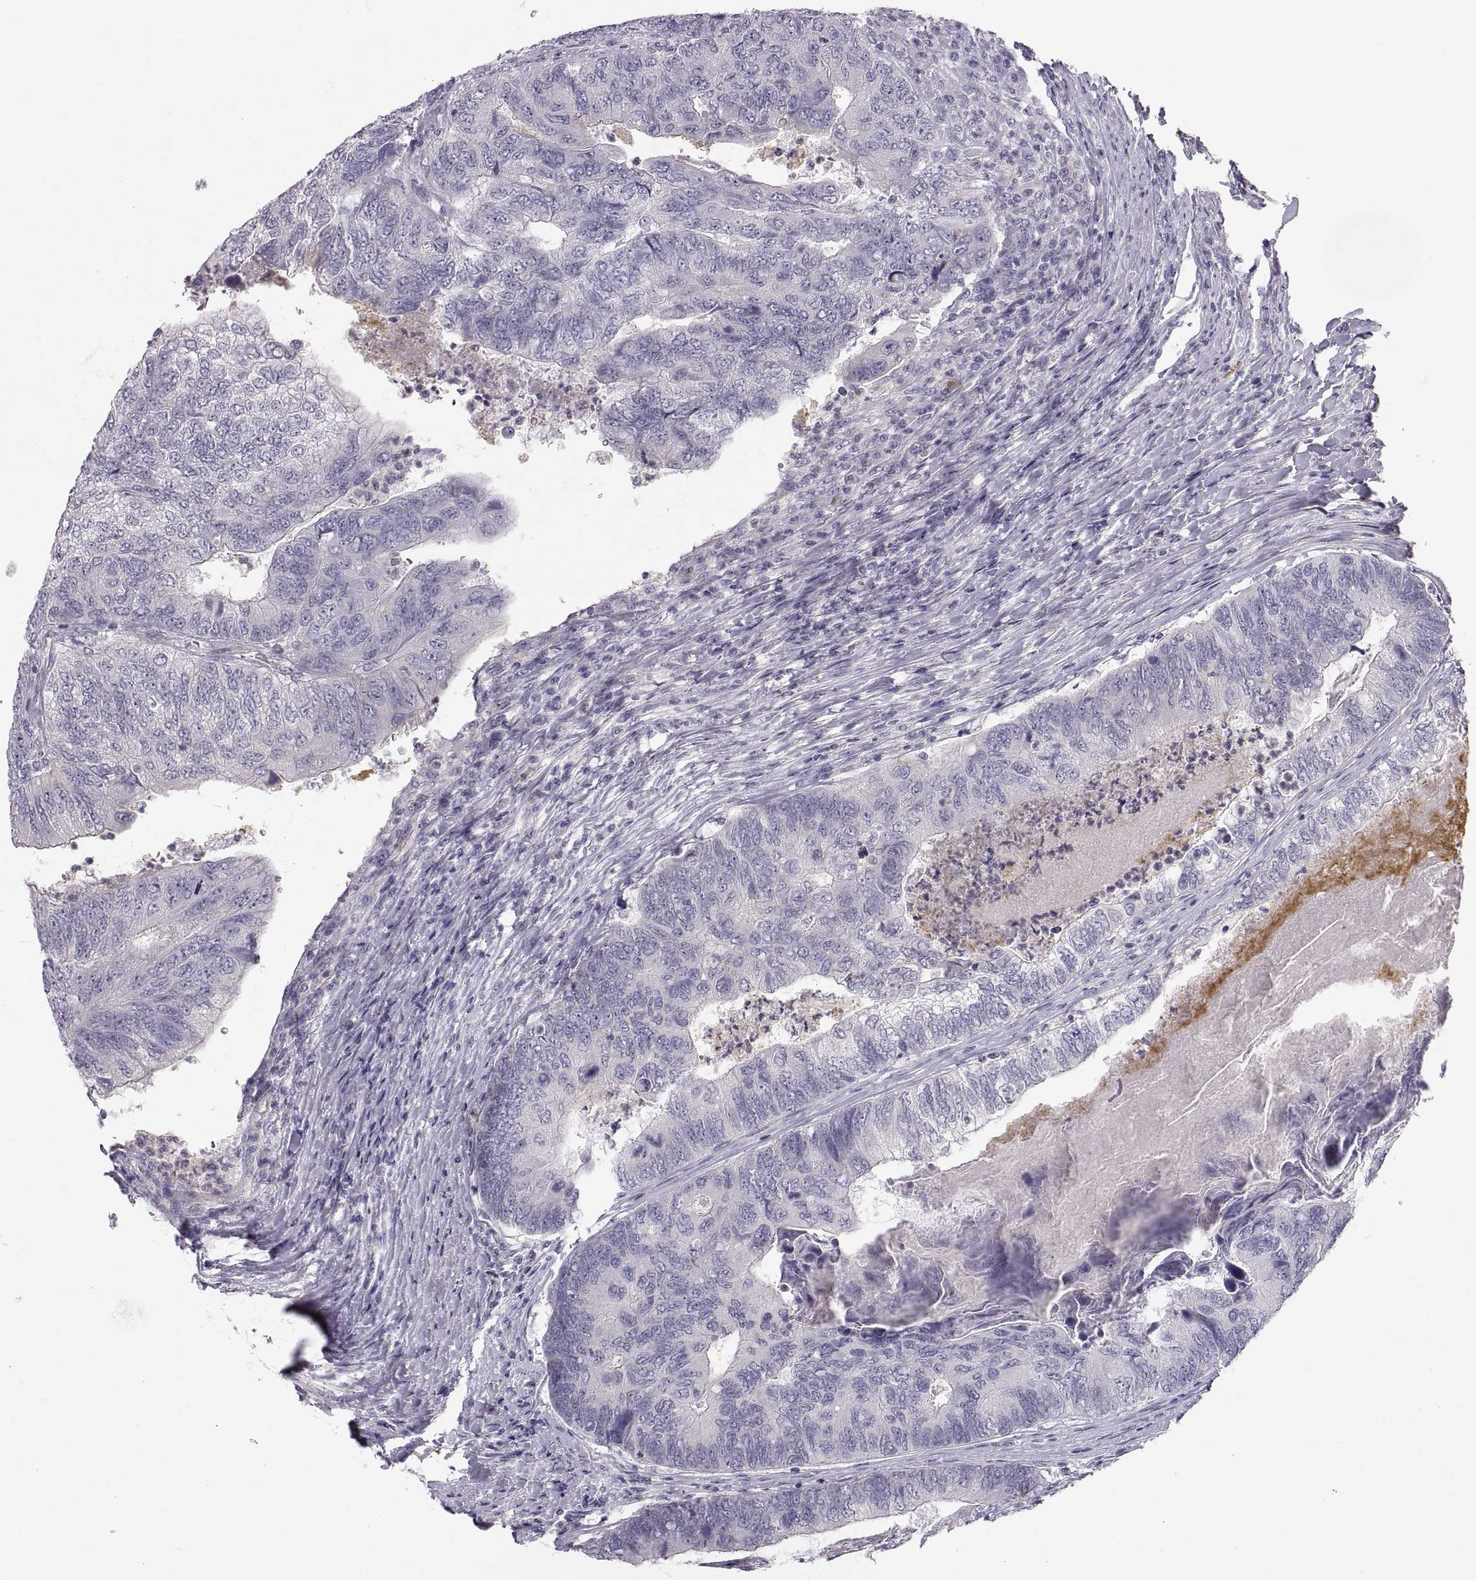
{"staining": {"intensity": "negative", "quantity": "none", "location": "none"}, "tissue": "colorectal cancer", "cell_type": "Tumor cells", "image_type": "cancer", "snomed": [{"axis": "morphology", "description": "Adenocarcinoma, NOS"}, {"axis": "topography", "description": "Colon"}], "caption": "Protein analysis of colorectal cancer (adenocarcinoma) displays no significant expression in tumor cells. Brightfield microscopy of immunohistochemistry (IHC) stained with DAB (brown) and hematoxylin (blue), captured at high magnification.", "gene": "ZNF185", "patient": {"sex": "female", "age": 67}}